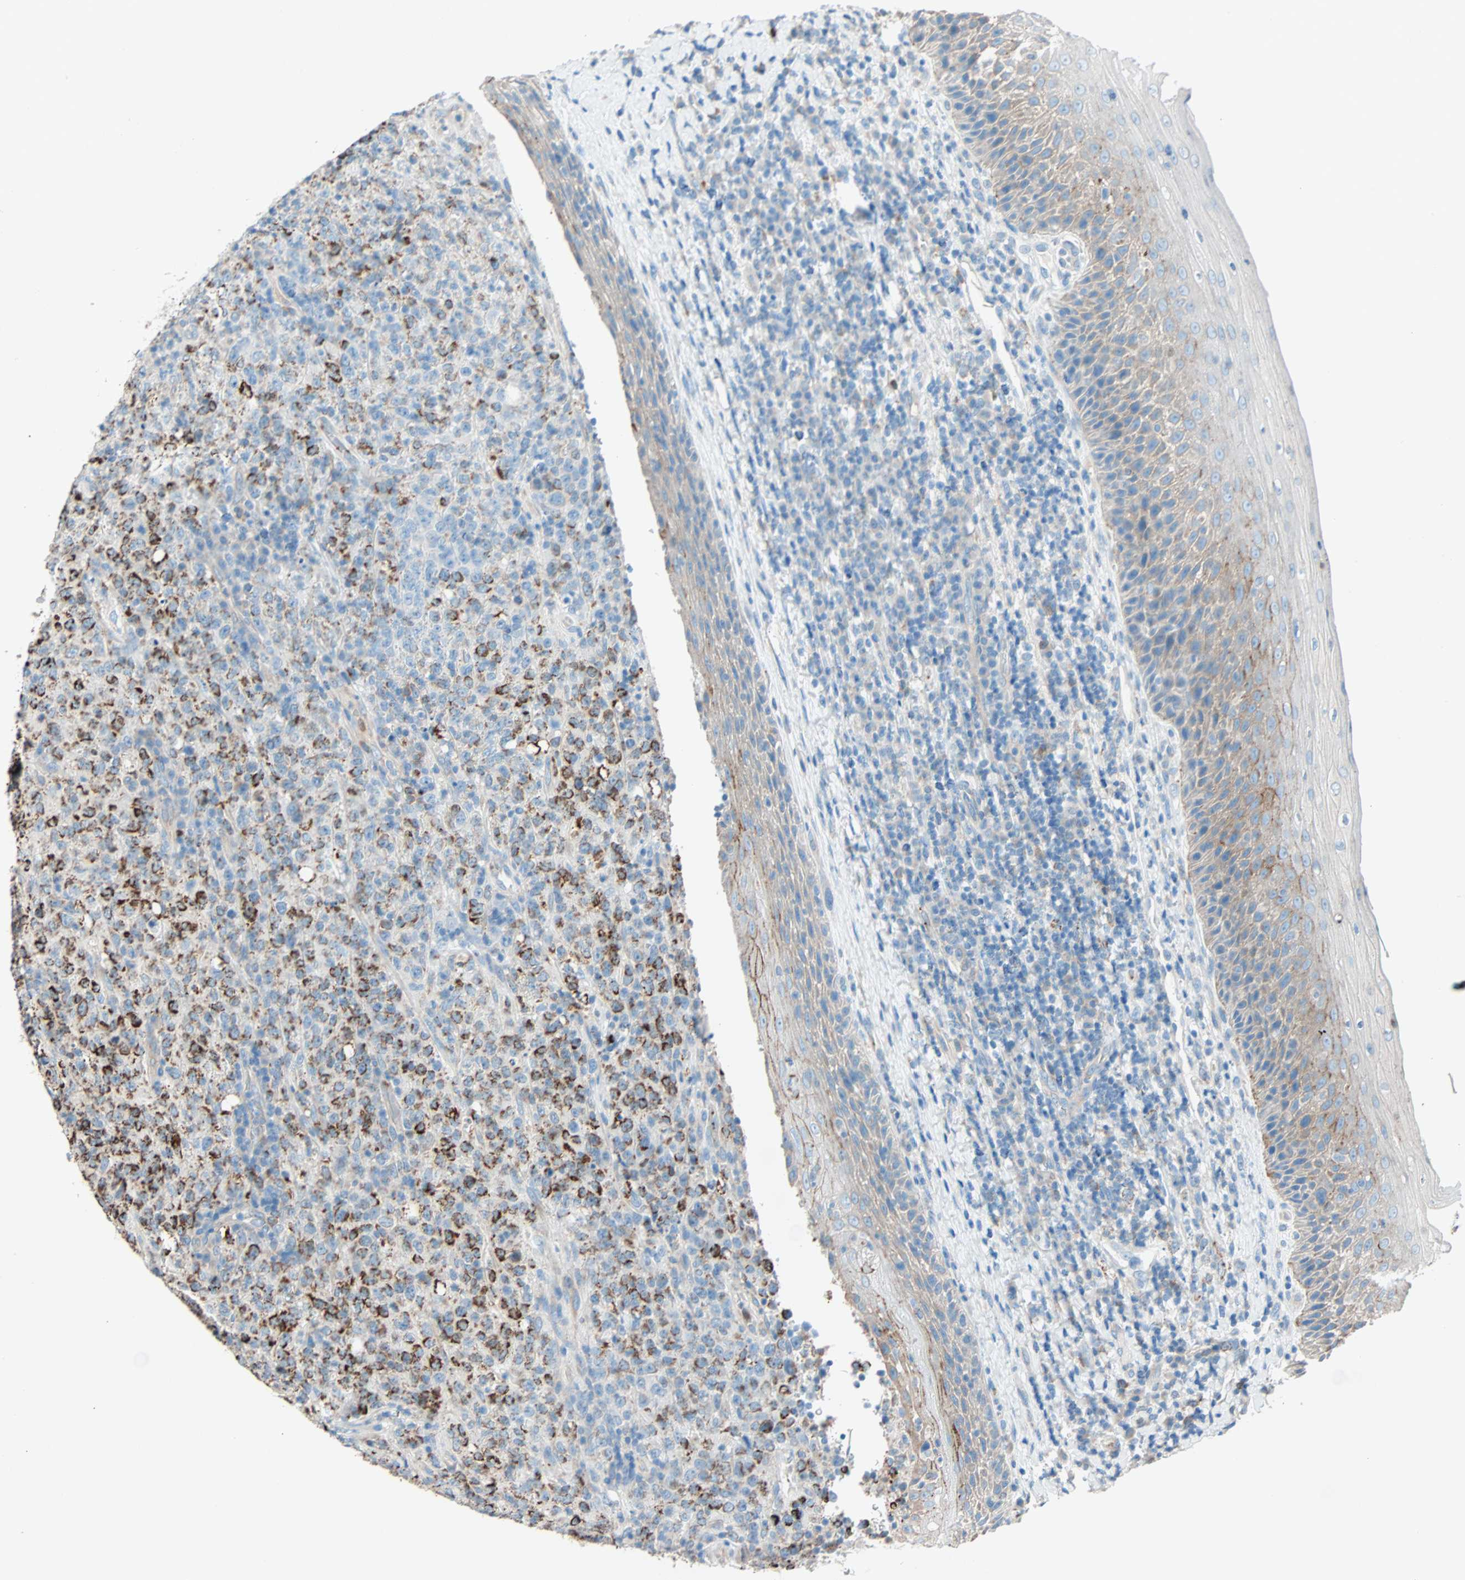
{"staining": {"intensity": "strong", "quantity": "25%-75%", "location": "cytoplasmic/membranous"}, "tissue": "lymphoma", "cell_type": "Tumor cells", "image_type": "cancer", "snomed": [{"axis": "morphology", "description": "Malignant lymphoma, non-Hodgkin's type, High grade"}, {"axis": "topography", "description": "Tonsil"}], "caption": "Immunohistochemical staining of lymphoma displays strong cytoplasmic/membranous protein positivity in approximately 25%-75% of tumor cells. (Brightfield microscopy of DAB IHC at high magnification).", "gene": "LY6G6F", "patient": {"sex": "female", "age": 36}}